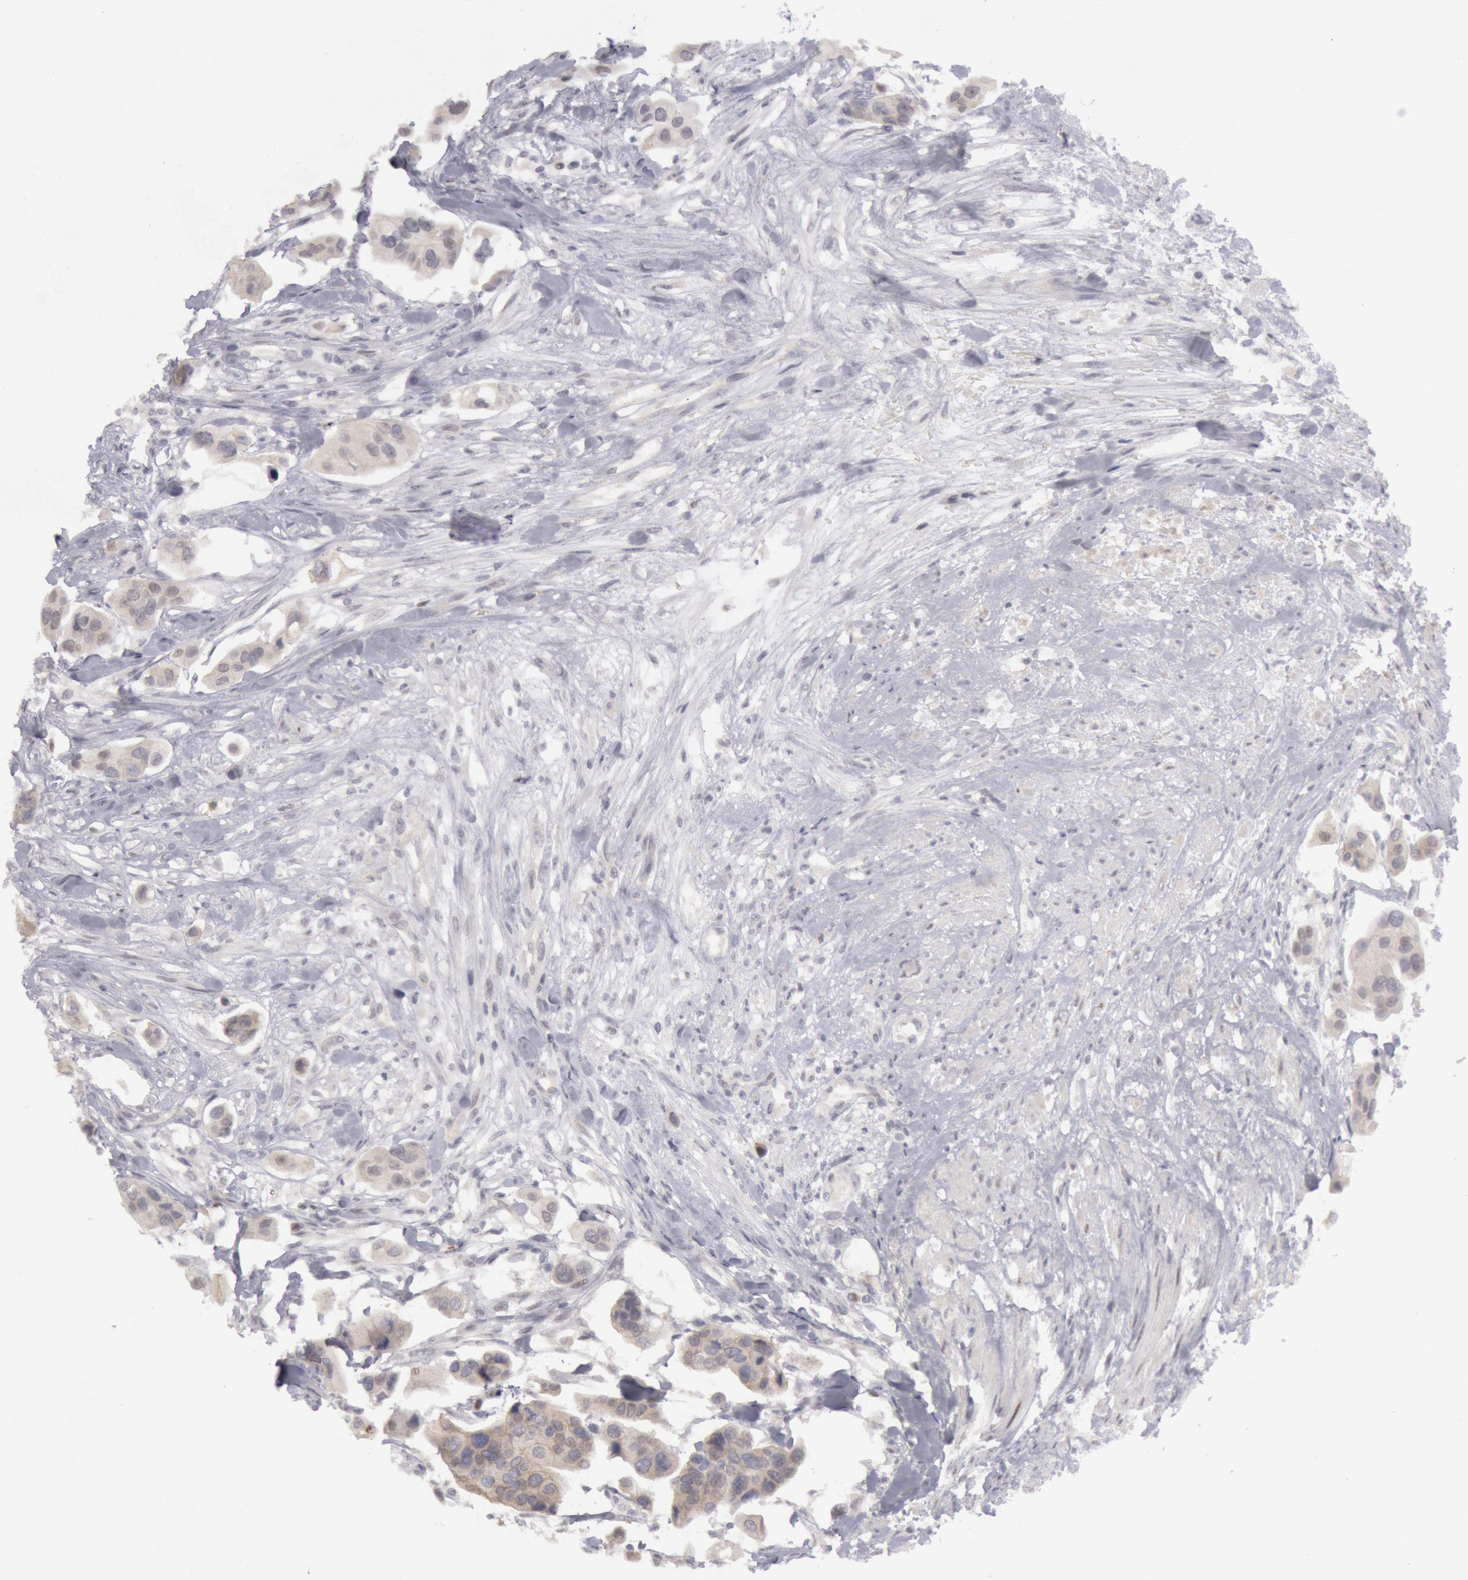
{"staining": {"intensity": "weak", "quantity": ">75%", "location": "cytoplasmic/membranous"}, "tissue": "urothelial cancer", "cell_type": "Tumor cells", "image_type": "cancer", "snomed": [{"axis": "morphology", "description": "Adenocarcinoma, NOS"}, {"axis": "topography", "description": "Urinary bladder"}], "caption": "Adenocarcinoma stained for a protein shows weak cytoplasmic/membranous positivity in tumor cells.", "gene": "JOSD1", "patient": {"sex": "male", "age": 61}}